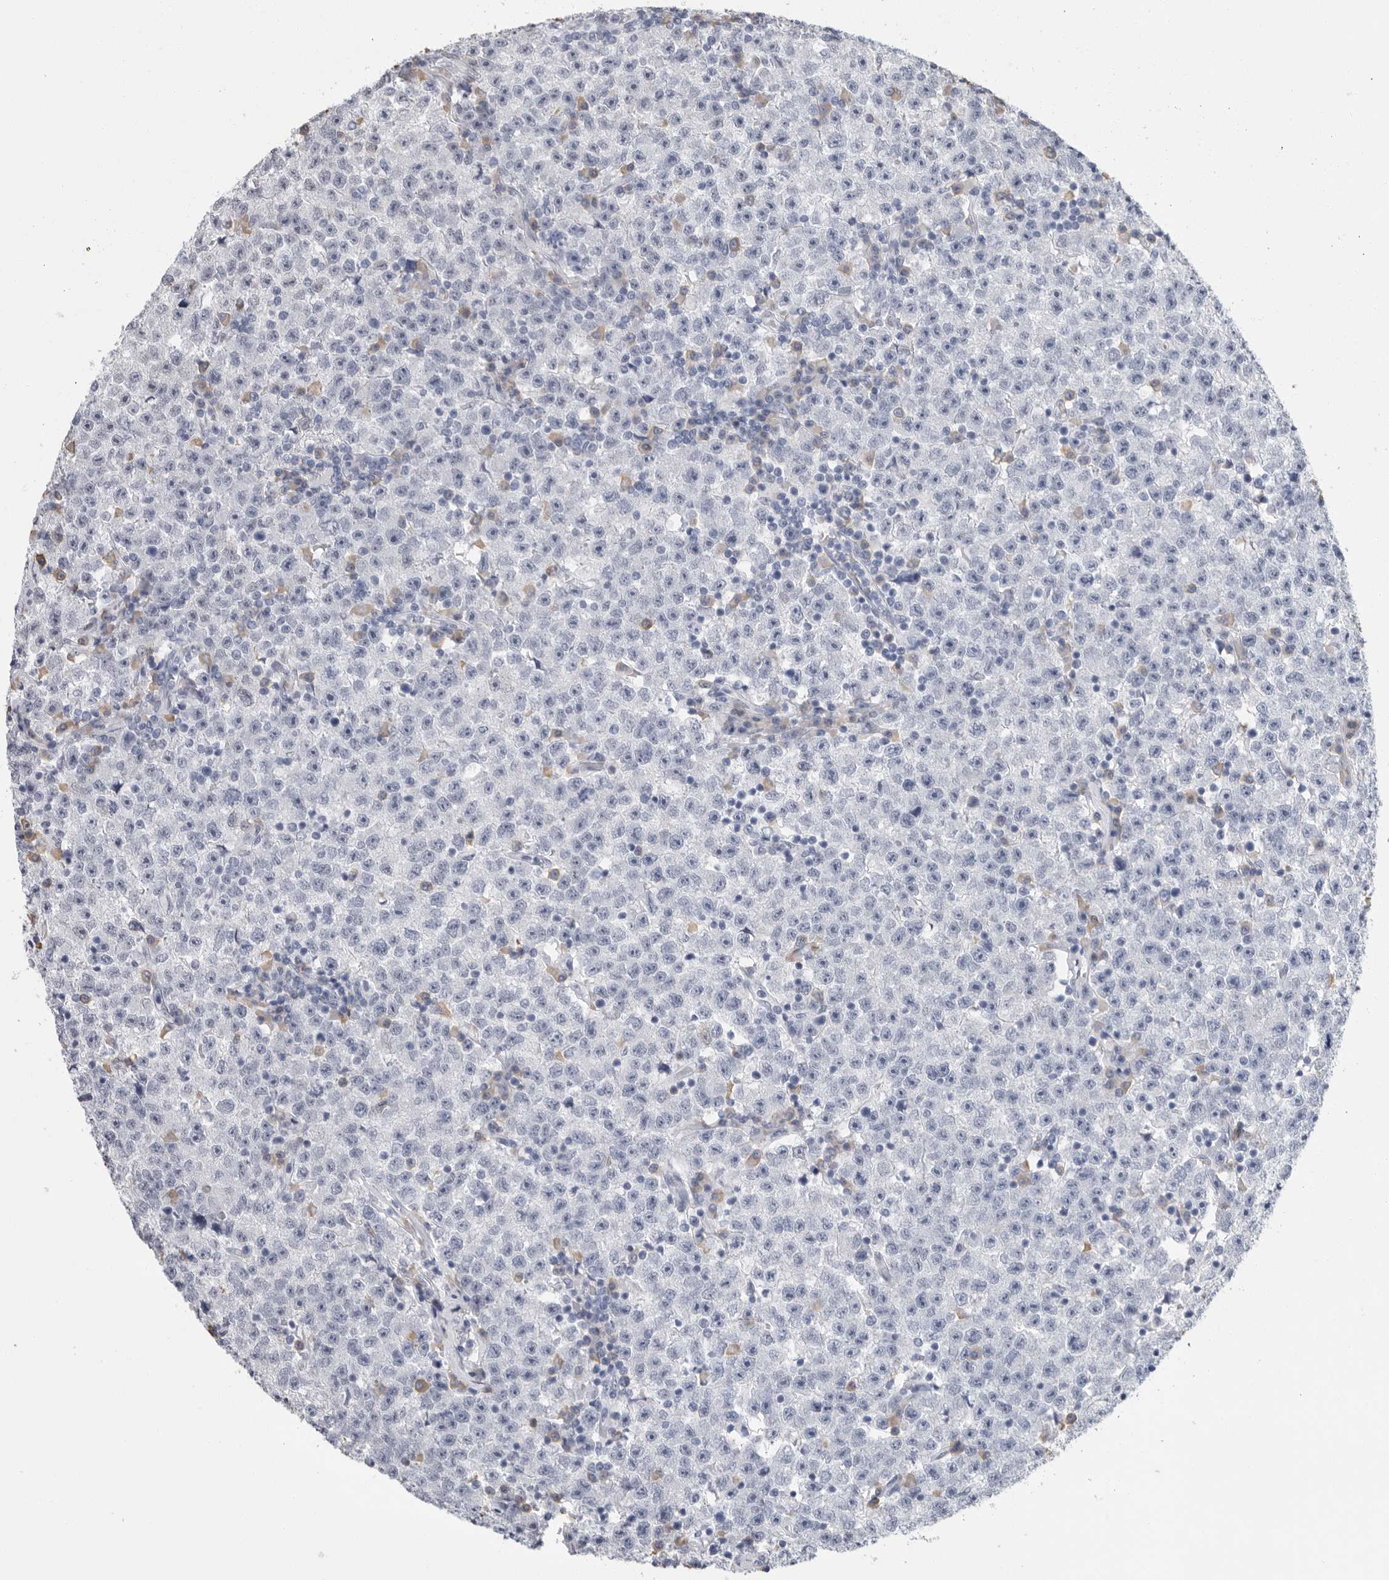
{"staining": {"intensity": "negative", "quantity": "none", "location": "none"}, "tissue": "testis cancer", "cell_type": "Tumor cells", "image_type": "cancer", "snomed": [{"axis": "morphology", "description": "Seminoma, NOS"}, {"axis": "topography", "description": "Testis"}], "caption": "Immunohistochemical staining of human testis cancer demonstrates no significant expression in tumor cells.", "gene": "ARHGEF10", "patient": {"sex": "male", "age": 22}}